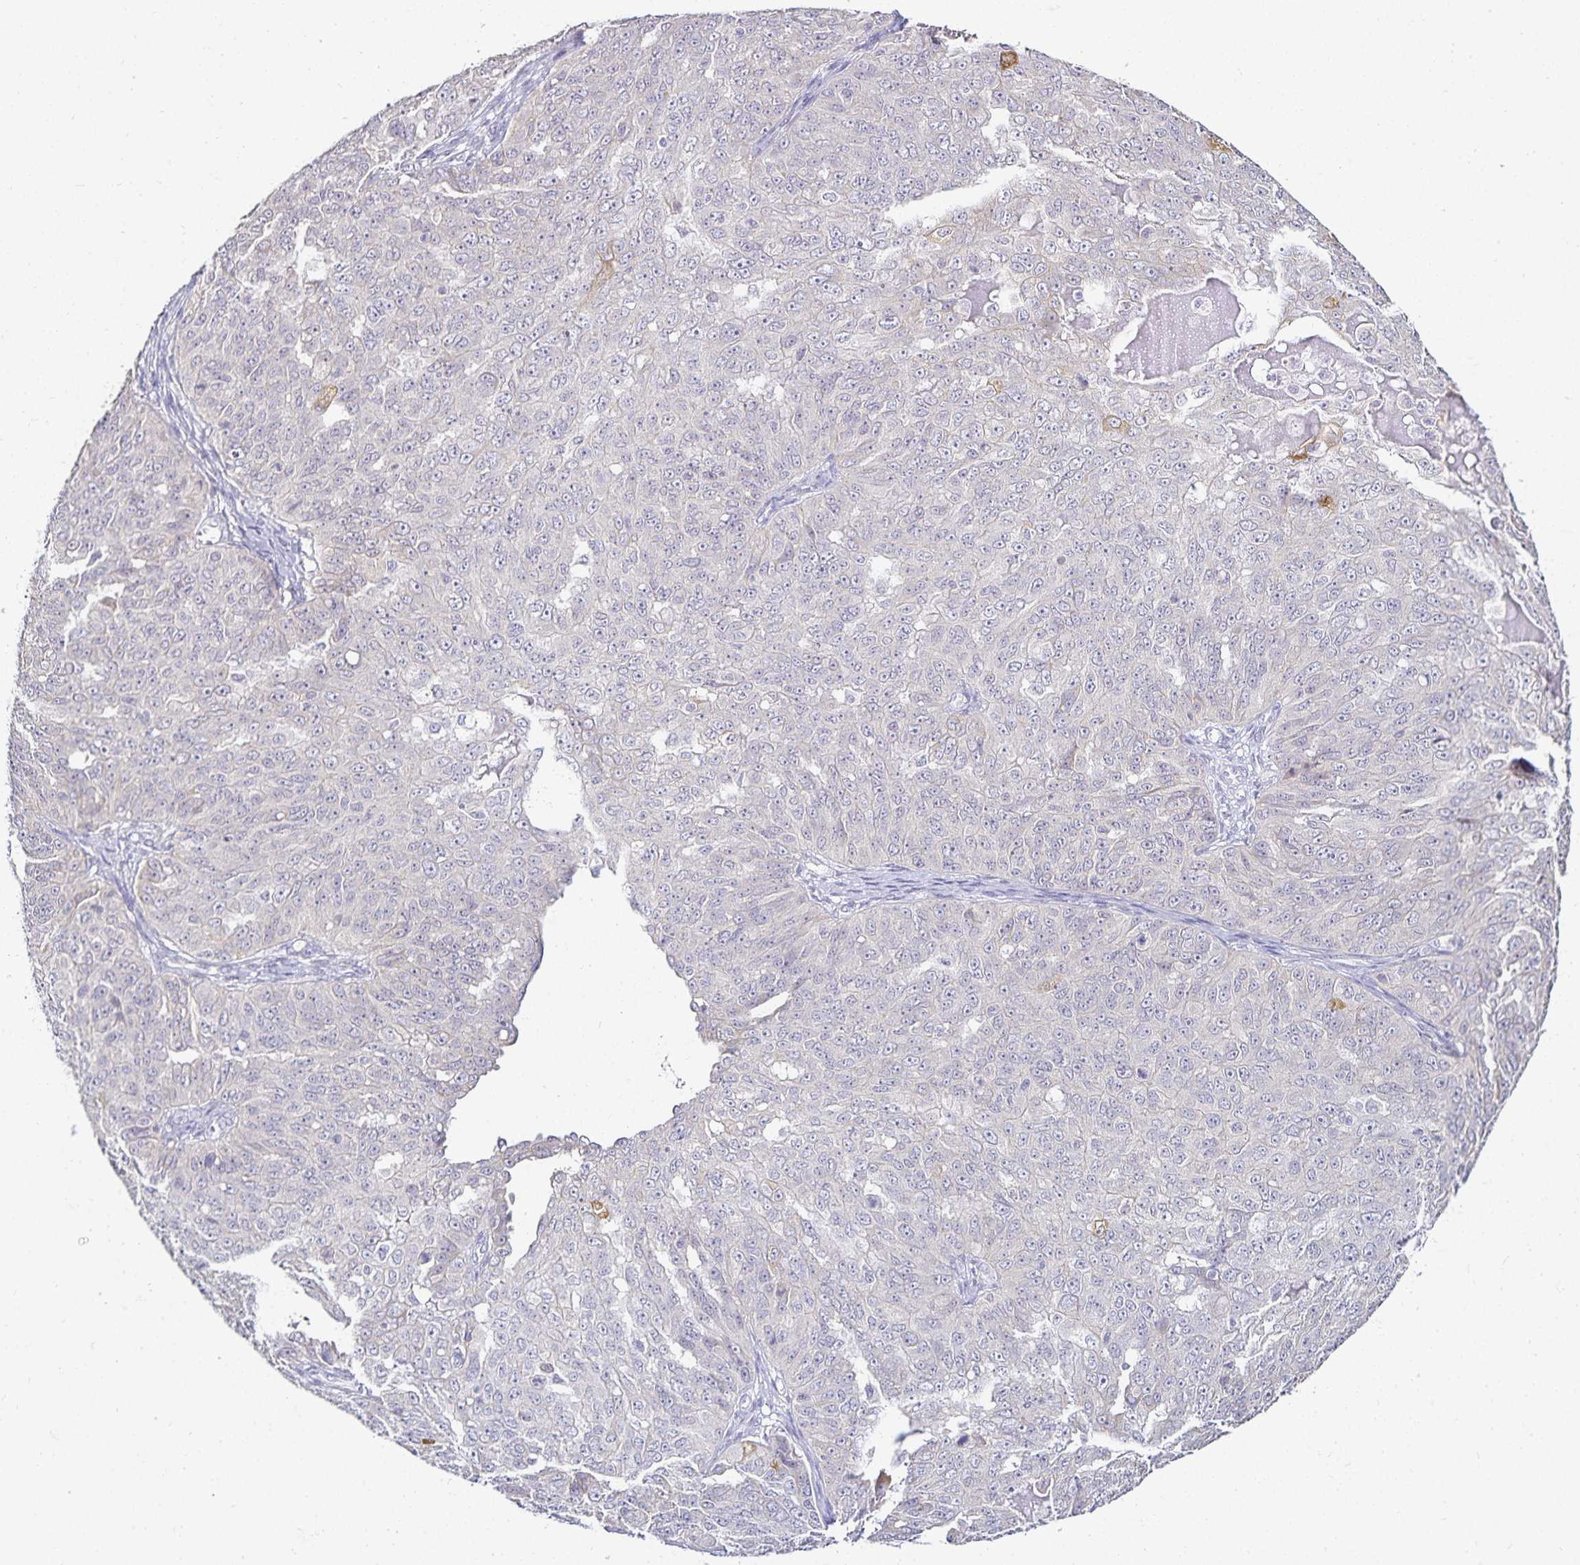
{"staining": {"intensity": "negative", "quantity": "none", "location": "none"}, "tissue": "ovarian cancer", "cell_type": "Tumor cells", "image_type": "cancer", "snomed": [{"axis": "morphology", "description": "Carcinoma, endometroid"}, {"axis": "topography", "description": "Ovary"}], "caption": "The micrograph reveals no staining of tumor cells in endometroid carcinoma (ovarian). Brightfield microscopy of immunohistochemistry stained with DAB (brown) and hematoxylin (blue), captured at high magnification.", "gene": "GP2", "patient": {"sex": "female", "age": 70}}